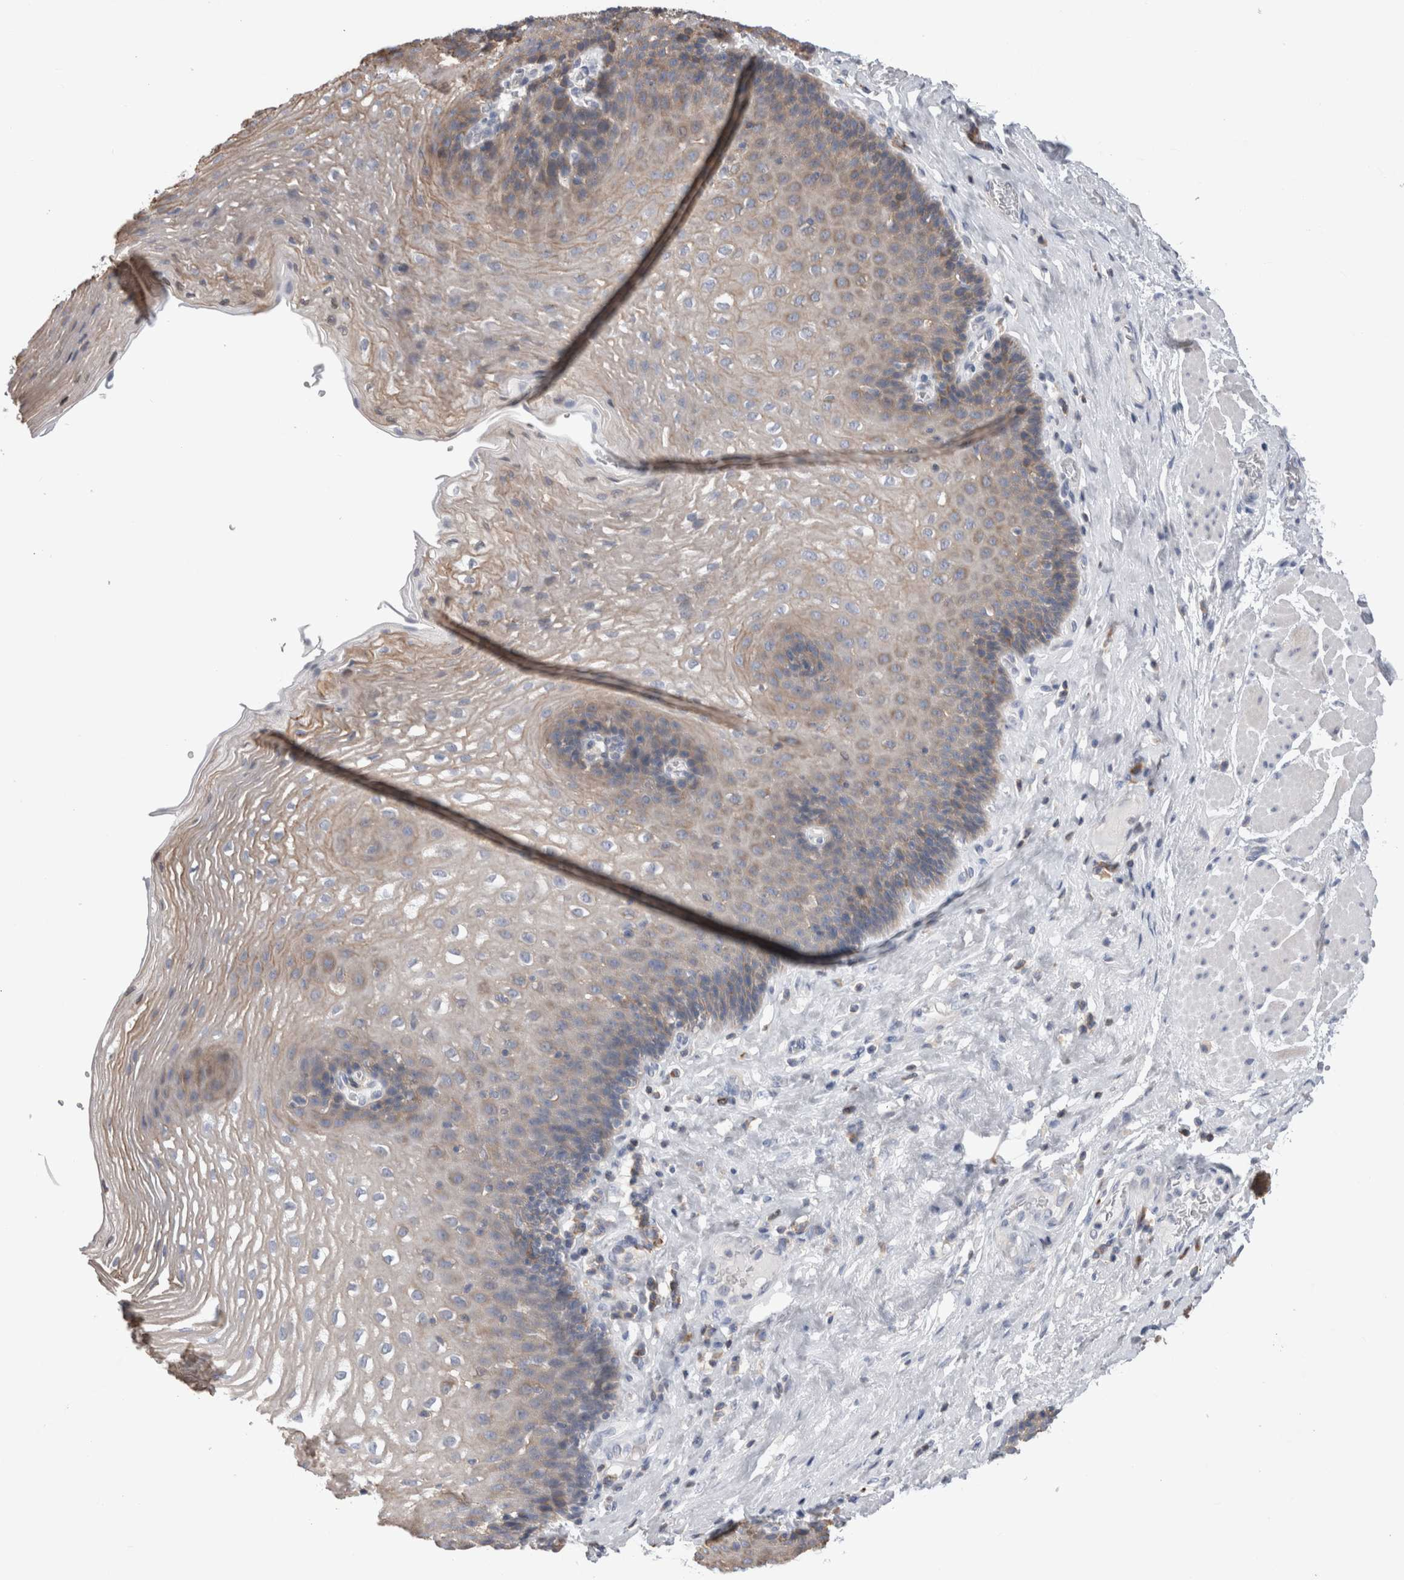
{"staining": {"intensity": "moderate", "quantity": "25%-75%", "location": "cytoplasmic/membranous"}, "tissue": "esophagus", "cell_type": "Squamous epithelial cells", "image_type": "normal", "snomed": [{"axis": "morphology", "description": "Normal tissue, NOS"}, {"axis": "topography", "description": "Esophagus"}], "caption": "Moderate cytoplasmic/membranous expression for a protein is seen in approximately 25%-75% of squamous epithelial cells of normal esophagus using immunohistochemistry (IHC).", "gene": "DCTN6", "patient": {"sex": "female", "age": 66}}